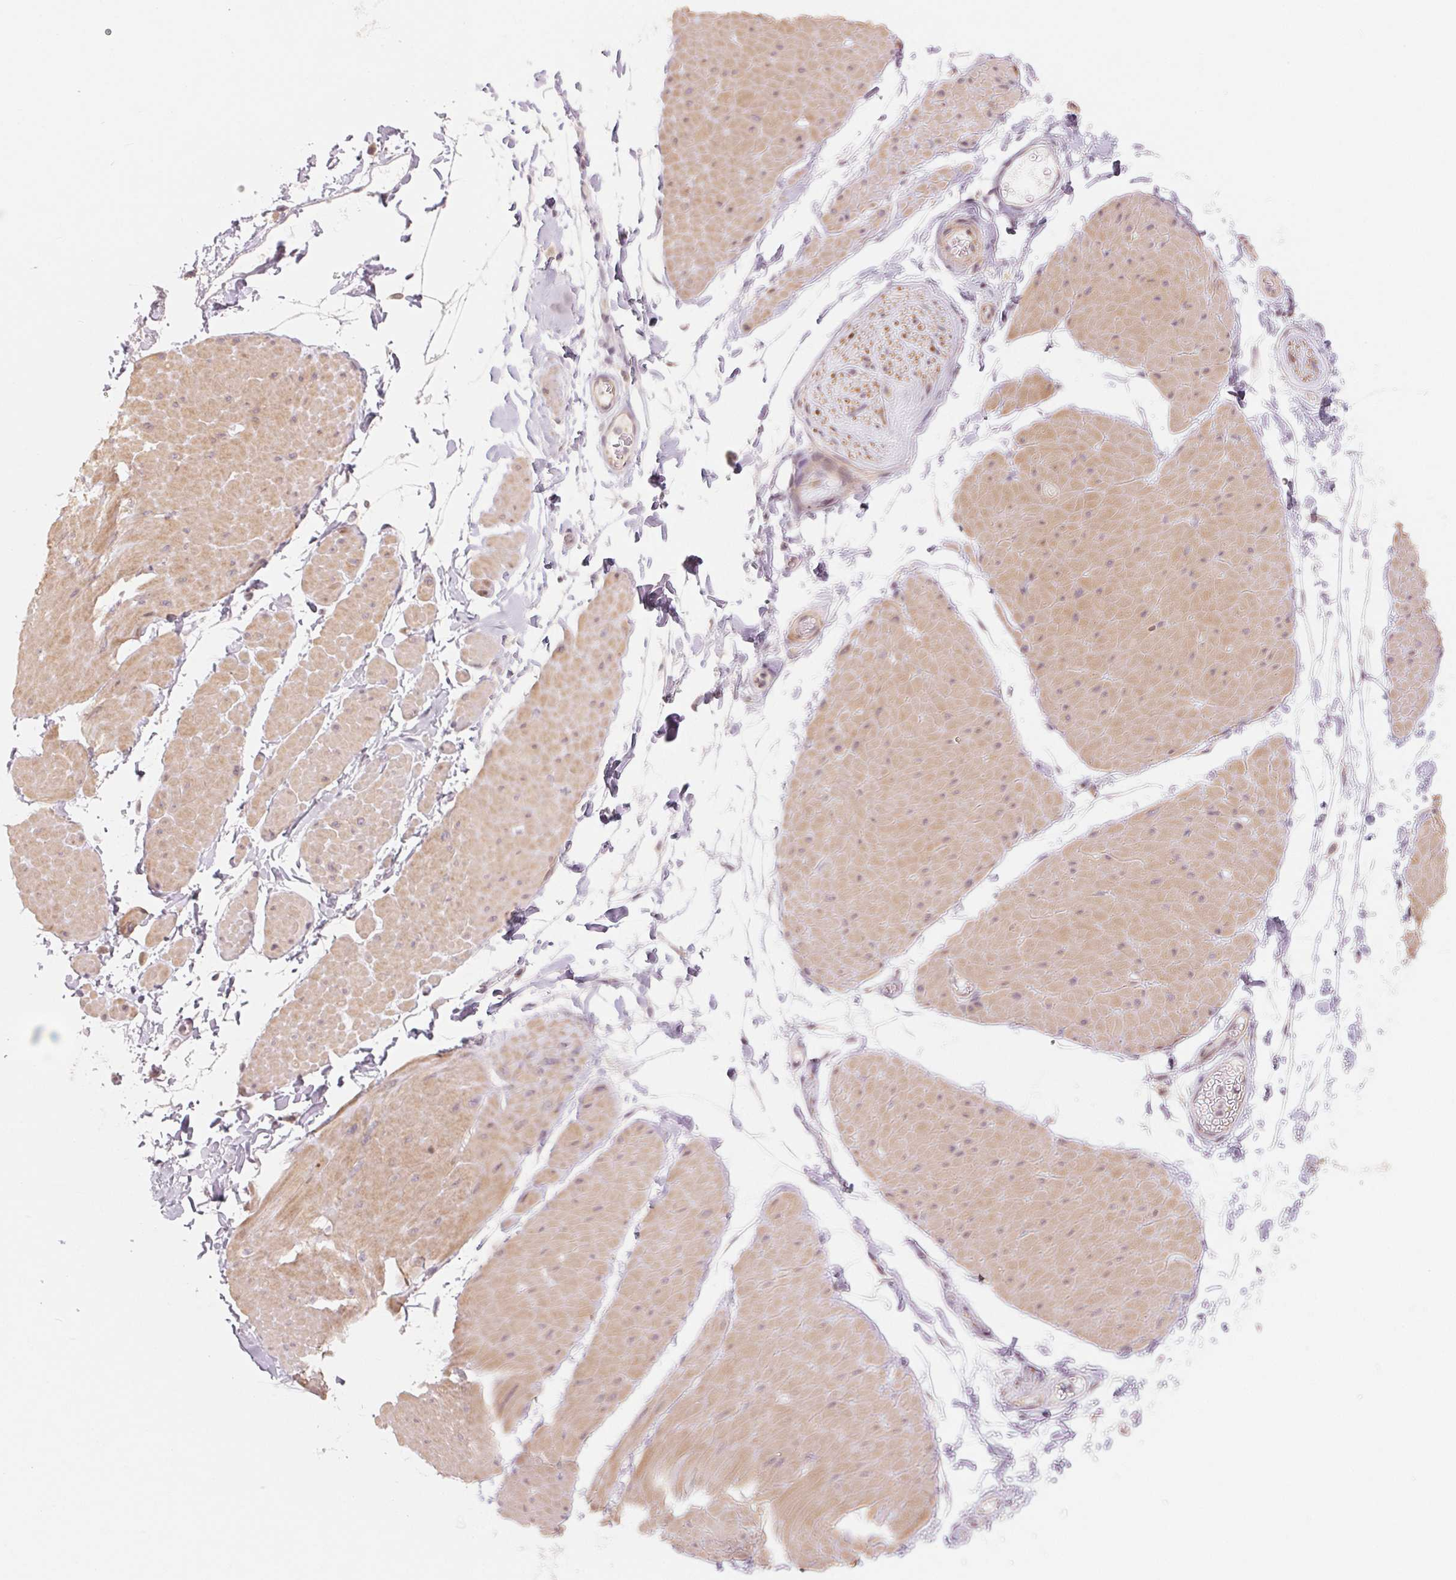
{"staining": {"intensity": "negative", "quantity": "none", "location": "none"}, "tissue": "adipose tissue", "cell_type": "Adipocytes", "image_type": "normal", "snomed": [{"axis": "morphology", "description": "Normal tissue, NOS"}, {"axis": "topography", "description": "Smooth muscle"}, {"axis": "topography", "description": "Peripheral nerve tissue"}], "caption": "The photomicrograph displays no significant positivity in adipocytes of adipose tissue.", "gene": "DENND2C", "patient": {"sex": "male", "age": 58}}